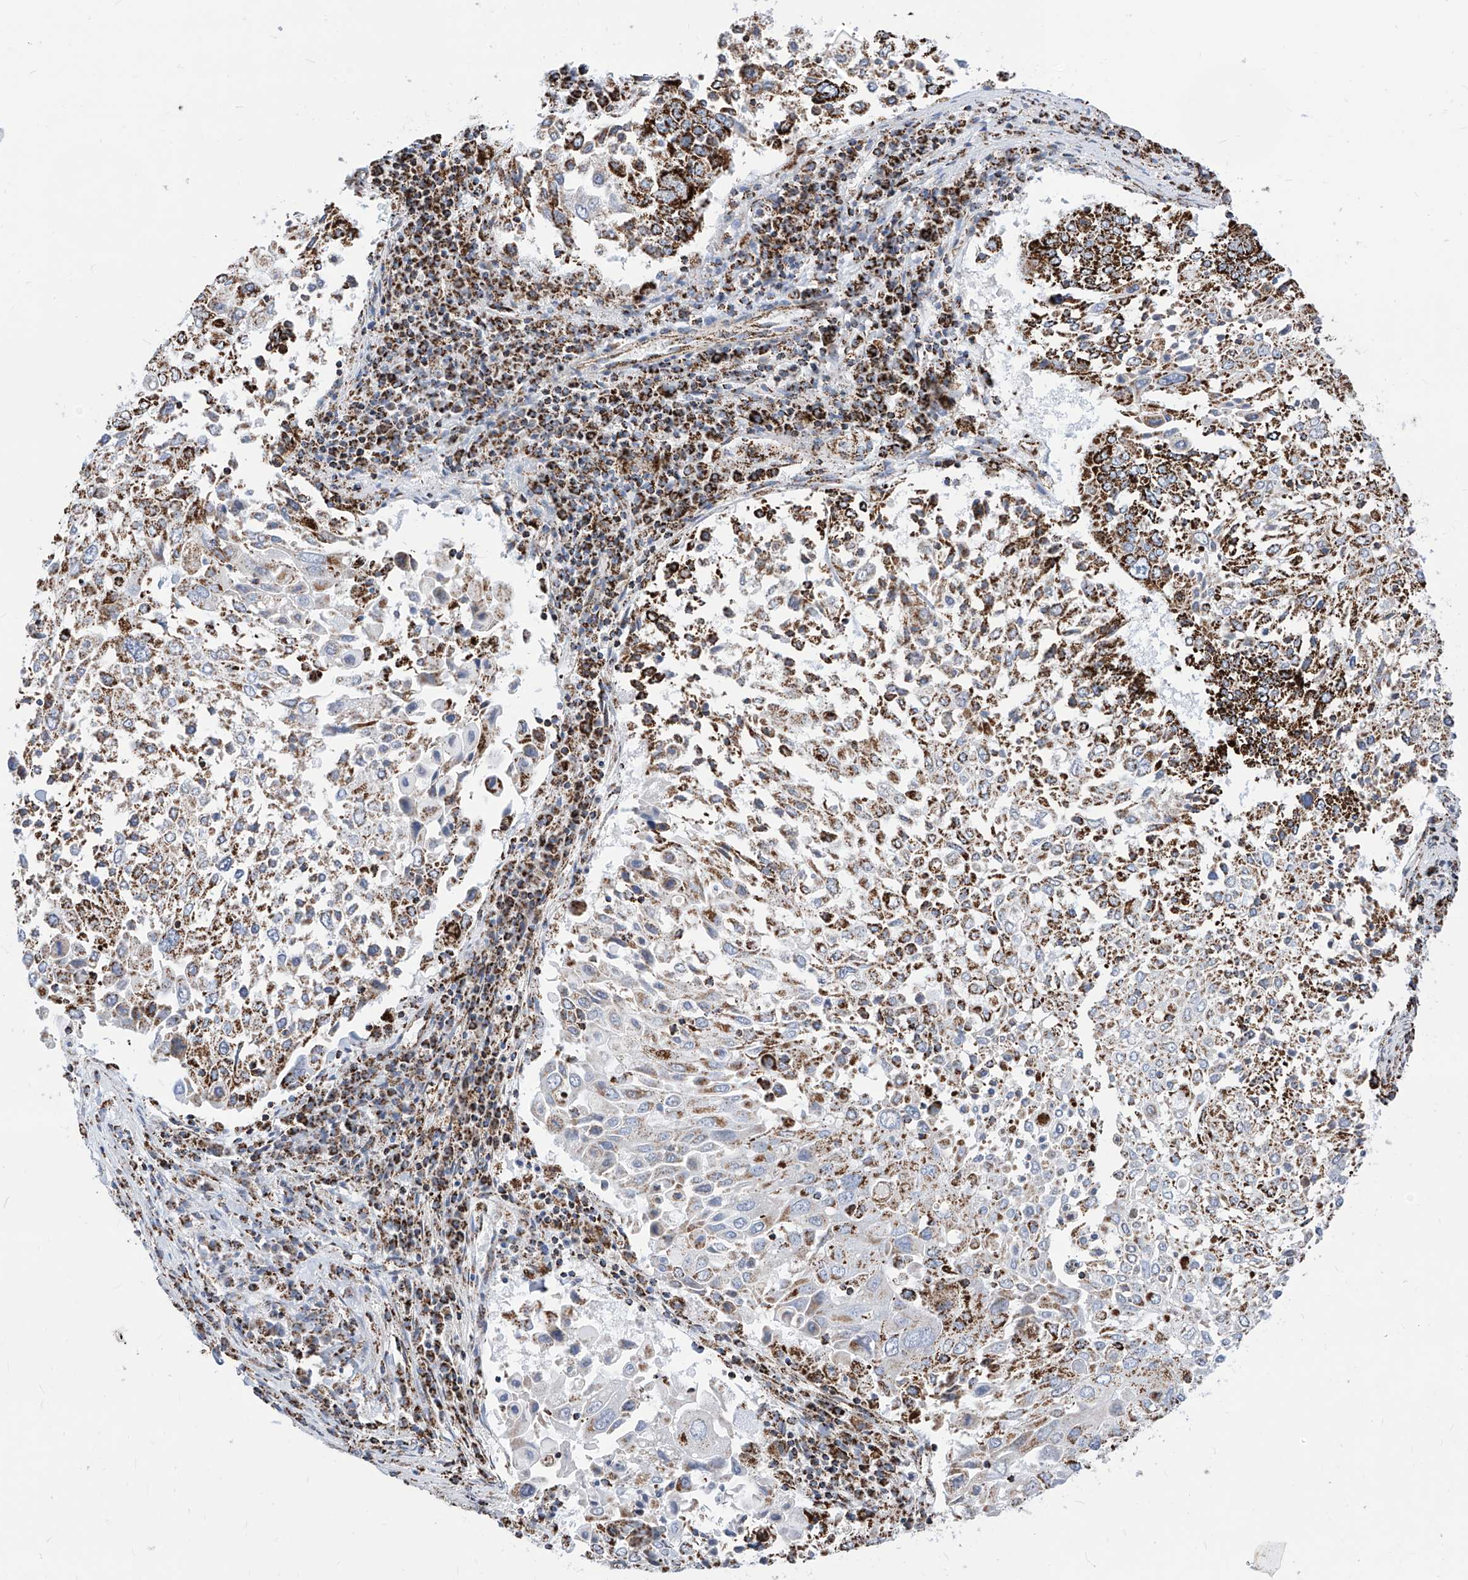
{"staining": {"intensity": "strong", "quantity": "25%-75%", "location": "cytoplasmic/membranous"}, "tissue": "lung cancer", "cell_type": "Tumor cells", "image_type": "cancer", "snomed": [{"axis": "morphology", "description": "Squamous cell carcinoma, NOS"}, {"axis": "topography", "description": "Lung"}], "caption": "Protein analysis of lung squamous cell carcinoma tissue demonstrates strong cytoplasmic/membranous staining in about 25%-75% of tumor cells.", "gene": "COX5B", "patient": {"sex": "male", "age": 65}}